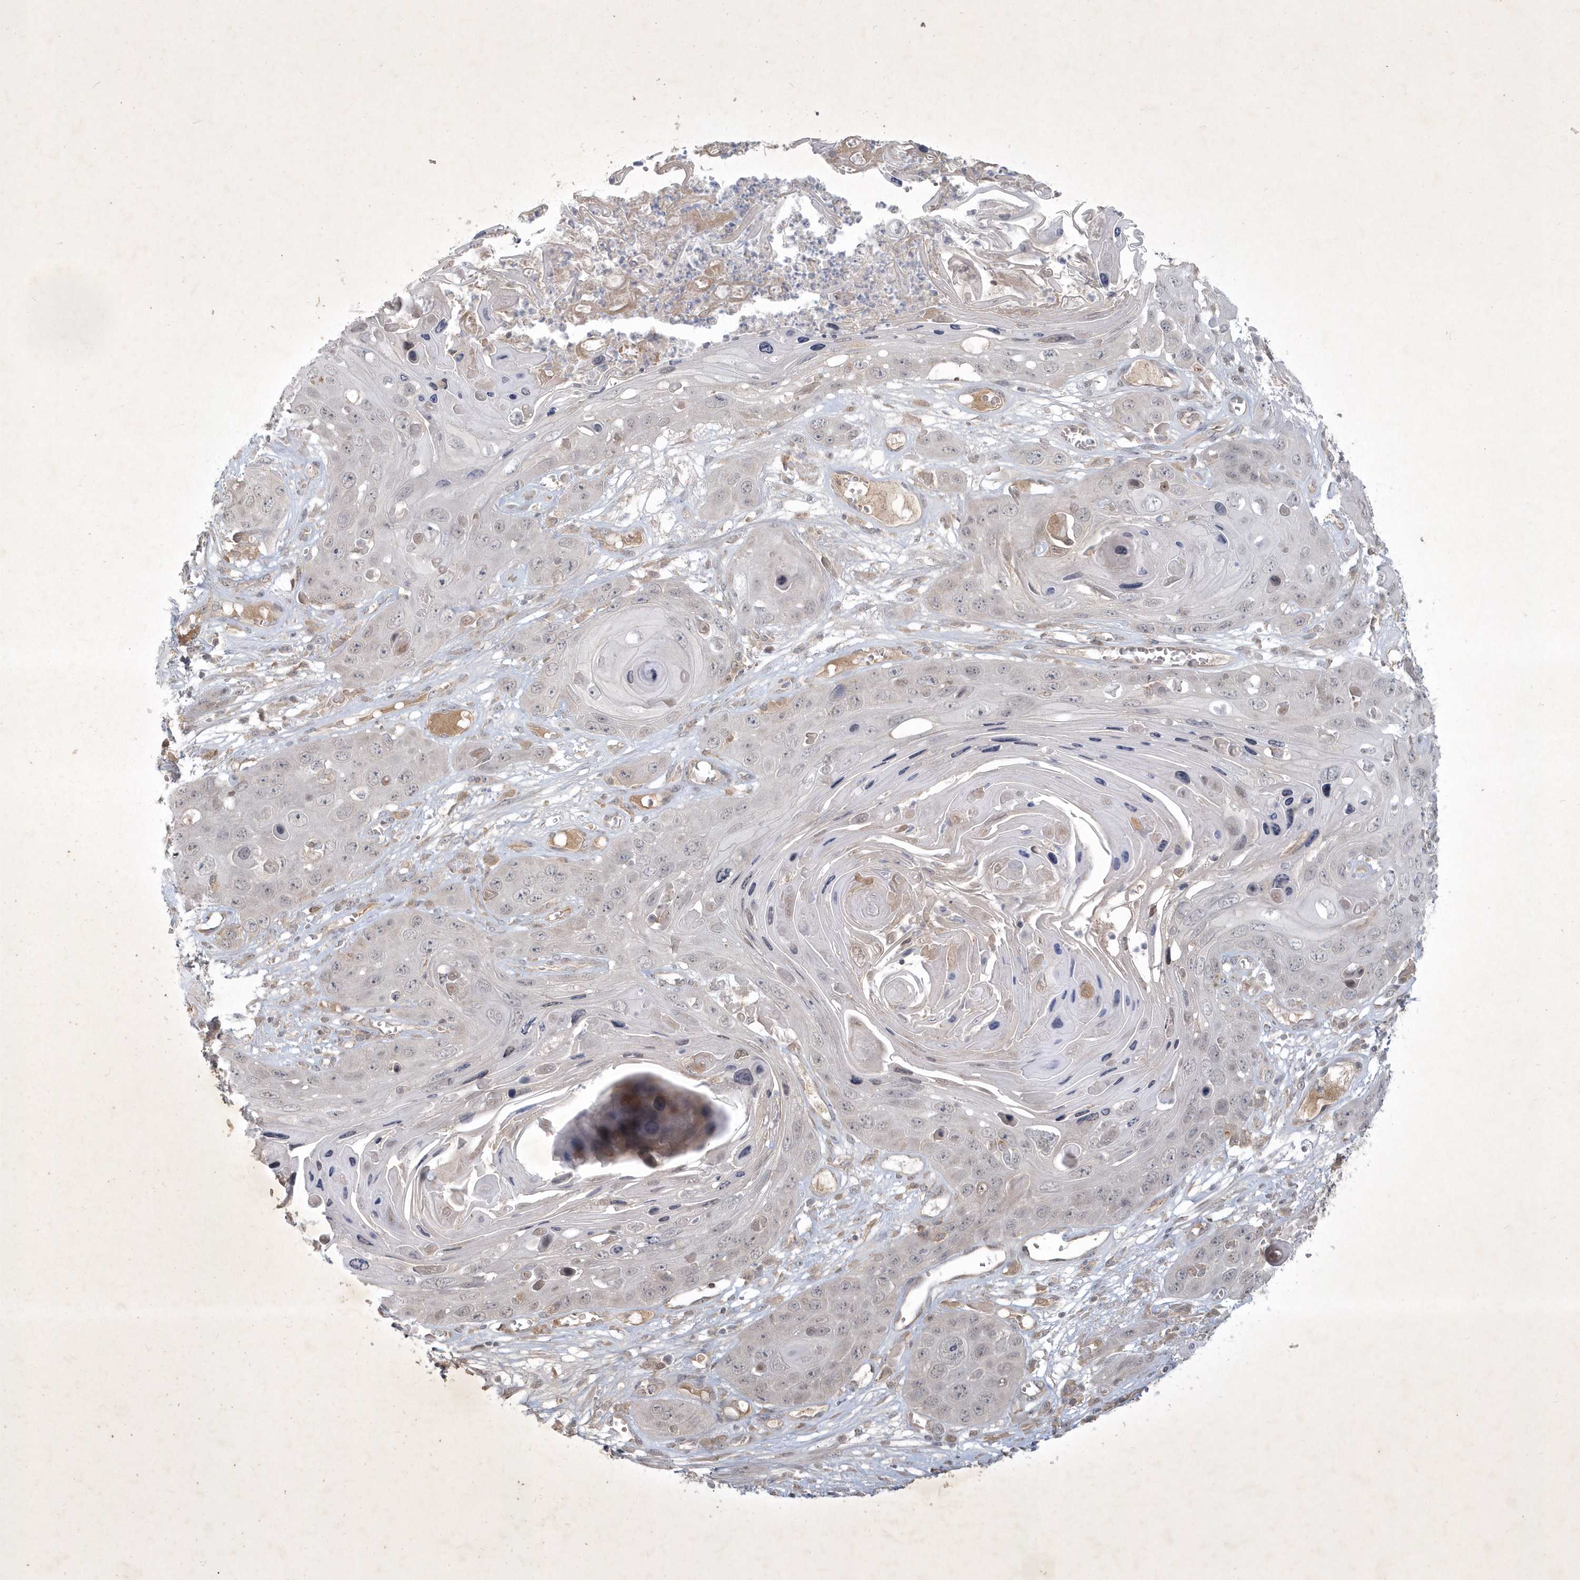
{"staining": {"intensity": "negative", "quantity": "none", "location": "none"}, "tissue": "skin cancer", "cell_type": "Tumor cells", "image_type": "cancer", "snomed": [{"axis": "morphology", "description": "Squamous cell carcinoma, NOS"}, {"axis": "topography", "description": "Skin"}], "caption": "There is no significant positivity in tumor cells of squamous cell carcinoma (skin).", "gene": "BOD1", "patient": {"sex": "male", "age": 55}}